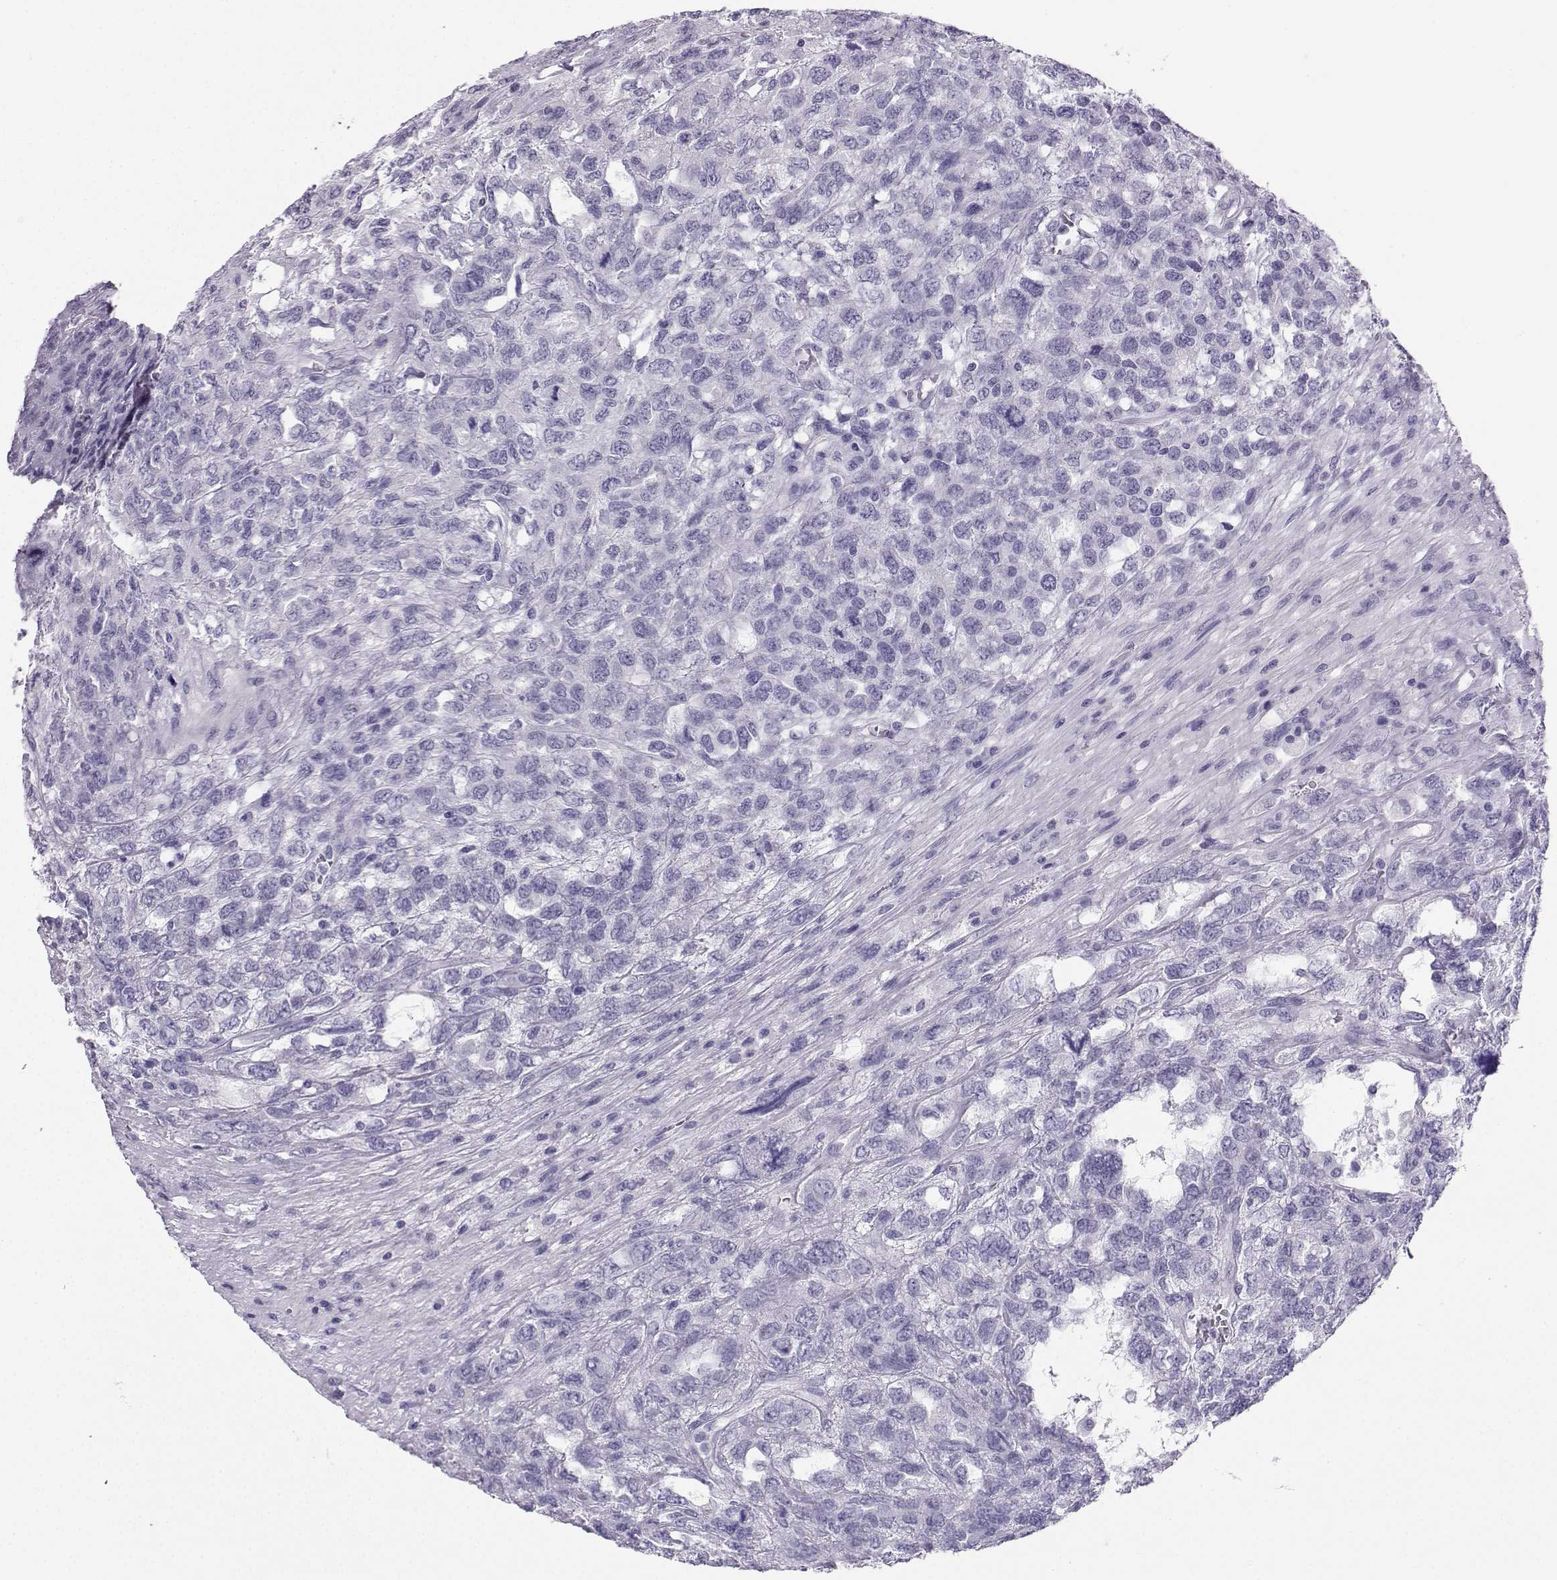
{"staining": {"intensity": "negative", "quantity": "none", "location": "none"}, "tissue": "testis cancer", "cell_type": "Tumor cells", "image_type": "cancer", "snomed": [{"axis": "morphology", "description": "Seminoma, NOS"}, {"axis": "topography", "description": "Testis"}], "caption": "Protein analysis of testis cancer (seminoma) reveals no significant staining in tumor cells.", "gene": "NEFL", "patient": {"sex": "male", "age": 52}}